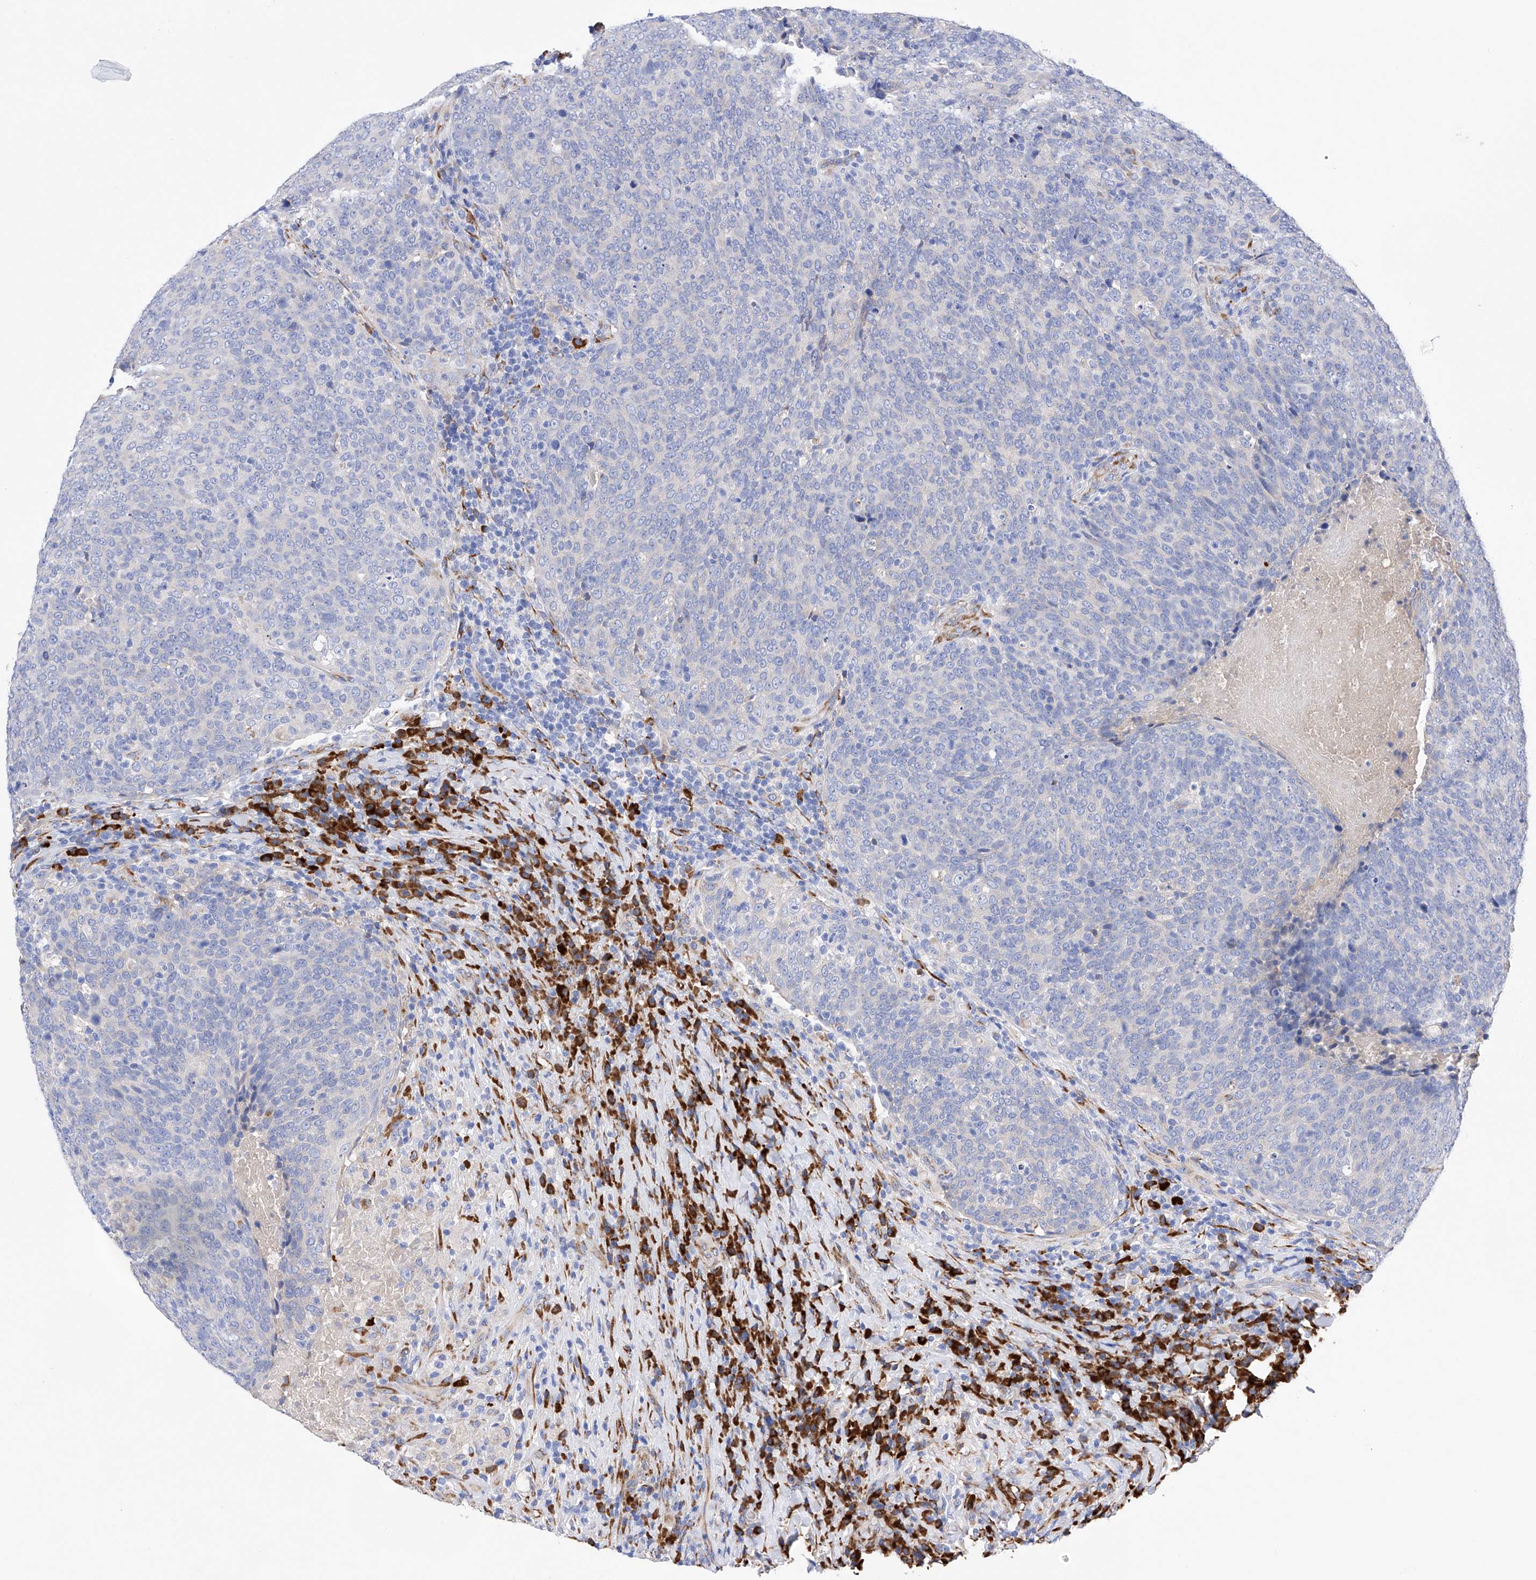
{"staining": {"intensity": "negative", "quantity": "none", "location": "none"}, "tissue": "head and neck cancer", "cell_type": "Tumor cells", "image_type": "cancer", "snomed": [{"axis": "morphology", "description": "Squamous cell carcinoma, NOS"}, {"axis": "morphology", "description": "Squamous cell carcinoma, metastatic, NOS"}, {"axis": "topography", "description": "Lymph node"}, {"axis": "topography", "description": "Head-Neck"}], "caption": "Immunohistochemistry of human squamous cell carcinoma (head and neck) reveals no positivity in tumor cells.", "gene": "PDIA5", "patient": {"sex": "male", "age": 62}}